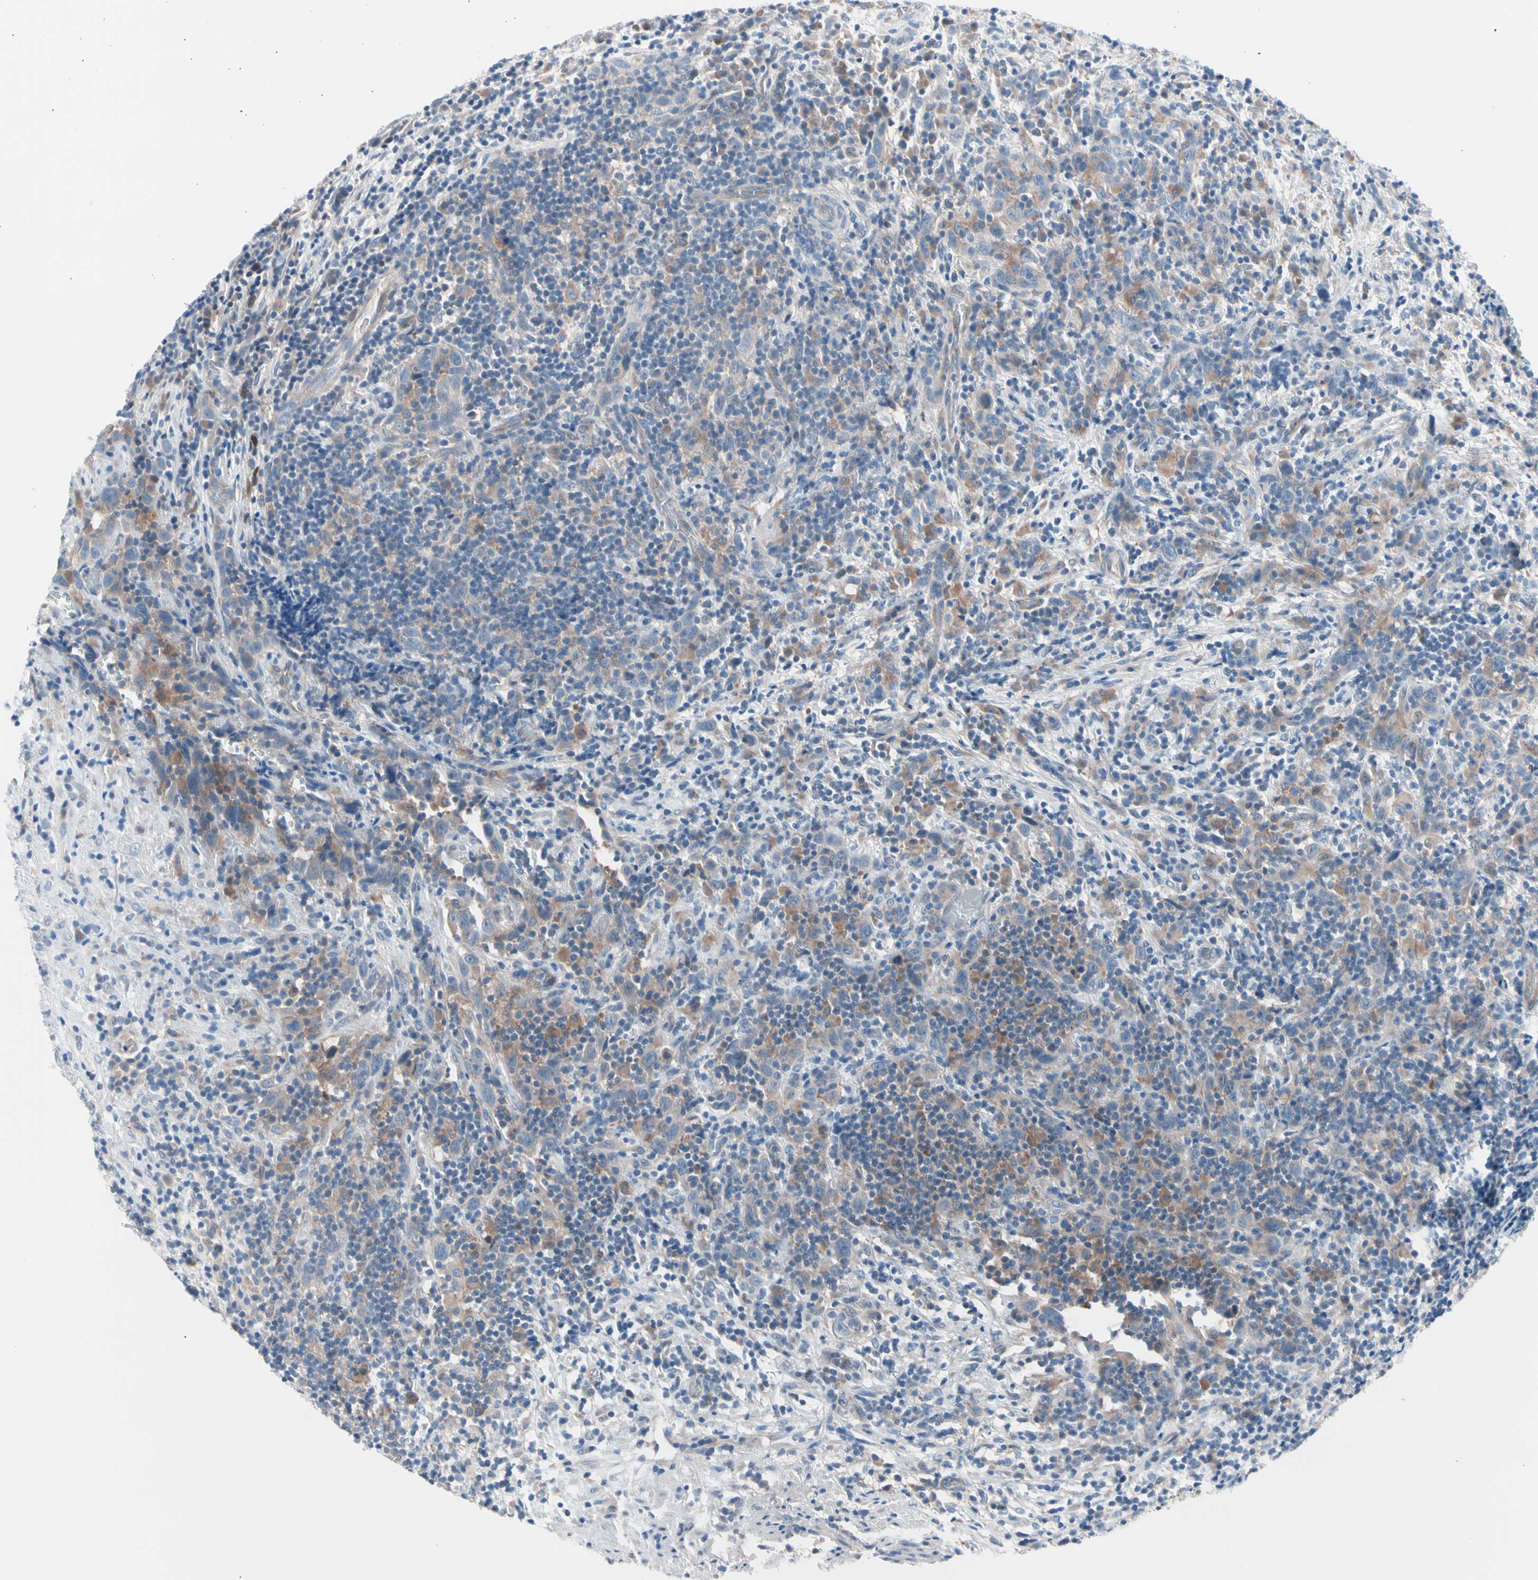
{"staining": {"intensity": "weak", "quantity": "25%-75%", "location": "cytoplasmic/membranous"}, "tissue": "urothelial cancer", "cell_type": "Tumor cells", "image_type": "cancer", "snomed": [{"axis": "morphology", "description": "Urothelial carcinoma, High grade"}, {"axis": "topography", "description": "Urinary bladder"}], "caption": "The photomicrograph displays staining of urothelial cancer, revealing weak cytoplasmic/membranous protein positivity (brown color) within tumor cells.", "gene": "CASQ1", "patient": {"sex": "male", "age": 61}}